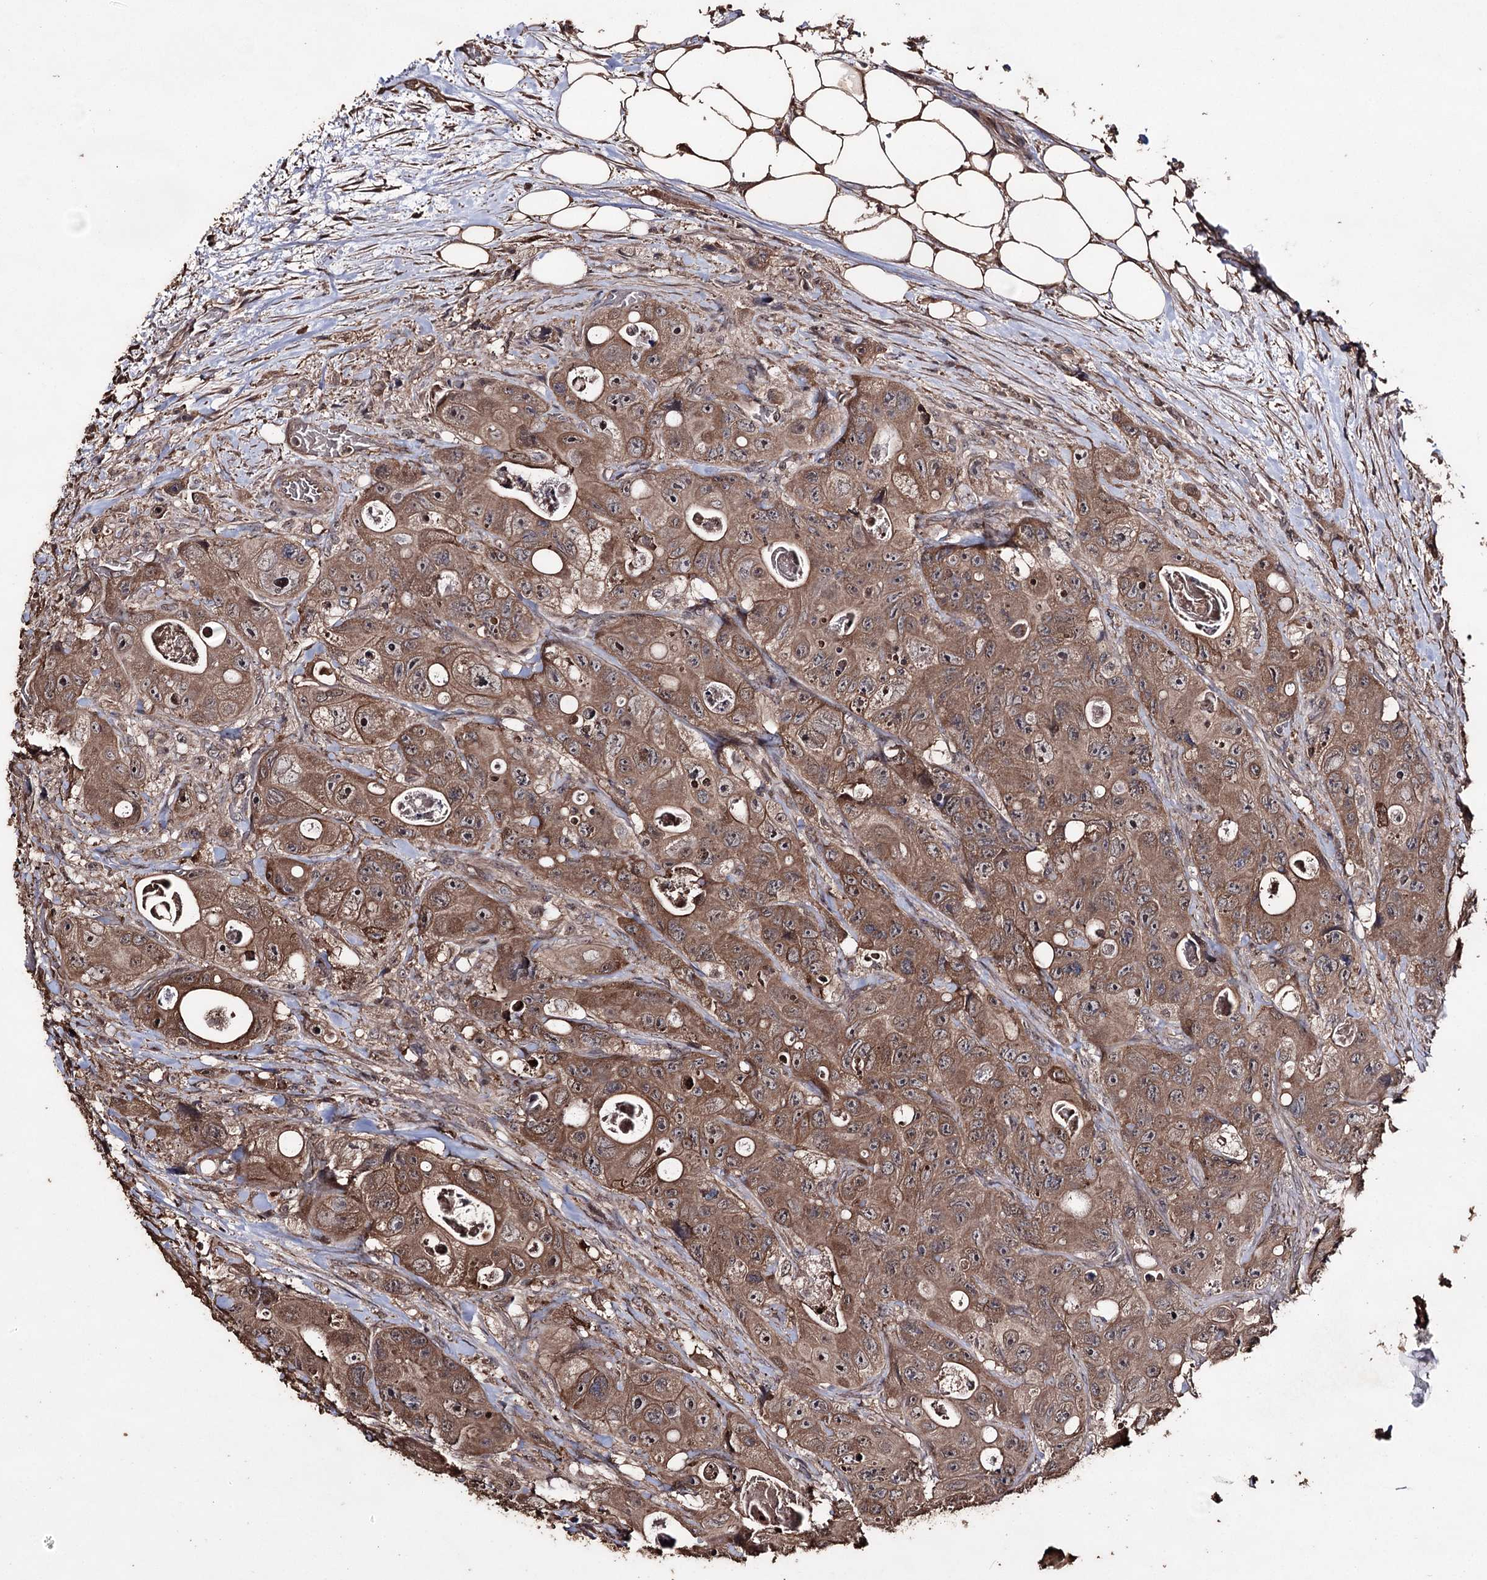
{"staining": {"intensity": "moderate", "quantity": ">75%", "location": "cytoplasmic/membranous"}, "tissue": "colorectal cancer", "cell_type": "Tumor cells", "image_type": "cancer", "snomed": [{"axis": "morphology", "description": "Adenocarcinoma, NOS"}, {"axis": "topography", "description": "Colon"}], "caption": "High-power microscopy captured an IHC image of adenocarcinoma (colorectal), revealing moderate cytoplasmic/membranous staining in about >75% of tumor cells.", "gene": "ZNF662", "patient": {"sex": "female", "age": 46}}